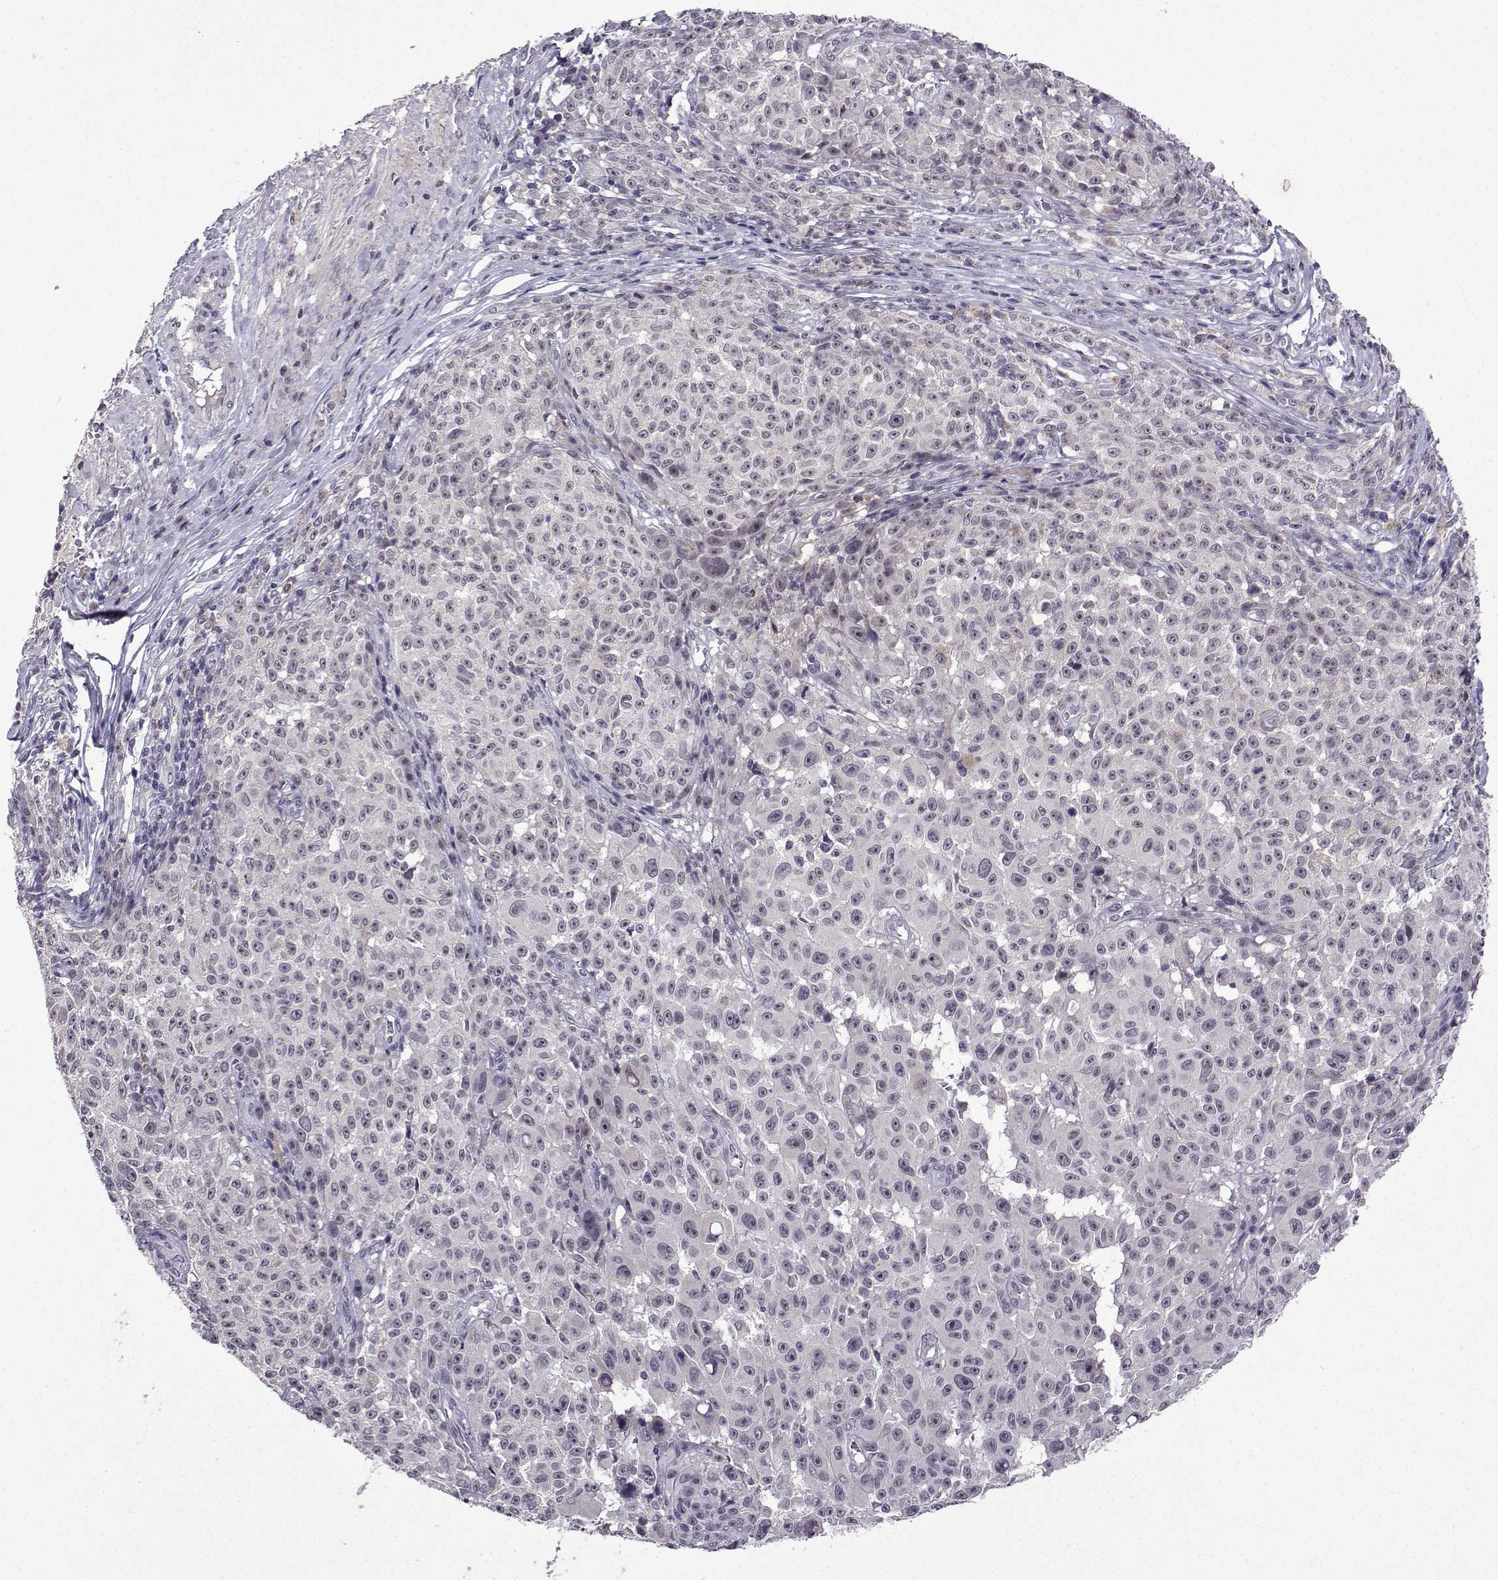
{"staining": {"intensity": "negative", "quantity": "none", "location": "none"}, "tissue": "melanoma", "cell_type": "Tumor cells", "image_type": "cancer", "snomed": [{"axis": "morphology", "description": "Malignant melanoma, NOS"}, {"axis": "topography", "description": "Skin"}], "caption": "High magnification brightfield microscopy of melanoma stained with DAB (brown) and counterstained with hematoxylin (blue): tumor cells show no significant positivity.", "gene": "CCL28", "patient": {"sex": "female", "age": 82}}